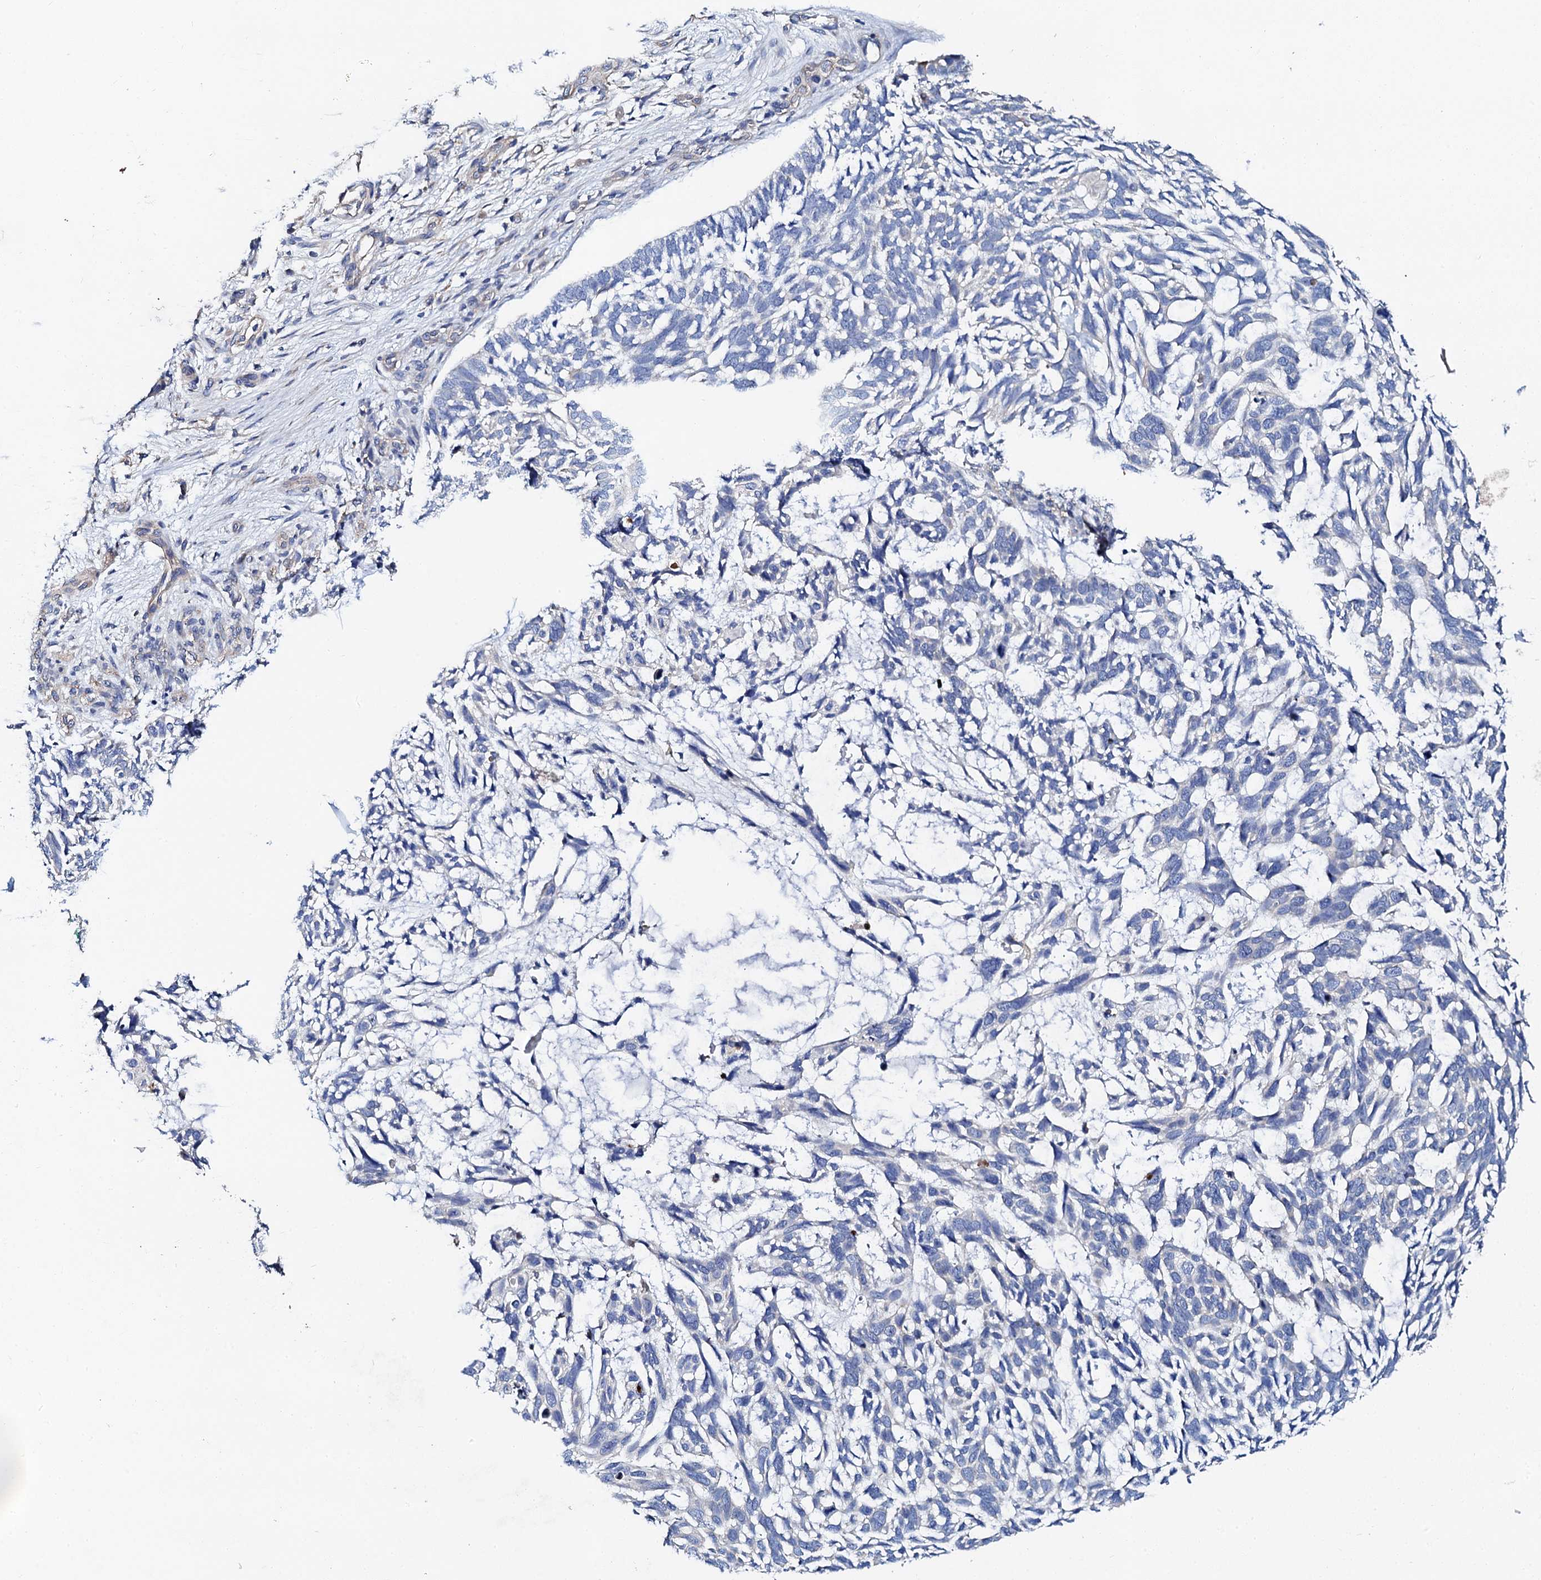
{"staining": {"intensity": "negative", "quantity": "none", "location": "none"}, "tissue": "skin cancer", "cell_type": "Tumor cells", "image_type": "cancer", "snomed": [{"axis": "morphology", "description": "Basal cell carcinoma"}, {"axis": "topography", "description": "Skin"}], "caption": "Image shows no protein positivity in tumor cells of basal cell carcinoma (skin) tissue.", "gene": "KLHL32", "patient": {"sex": "male", "age": 88}}